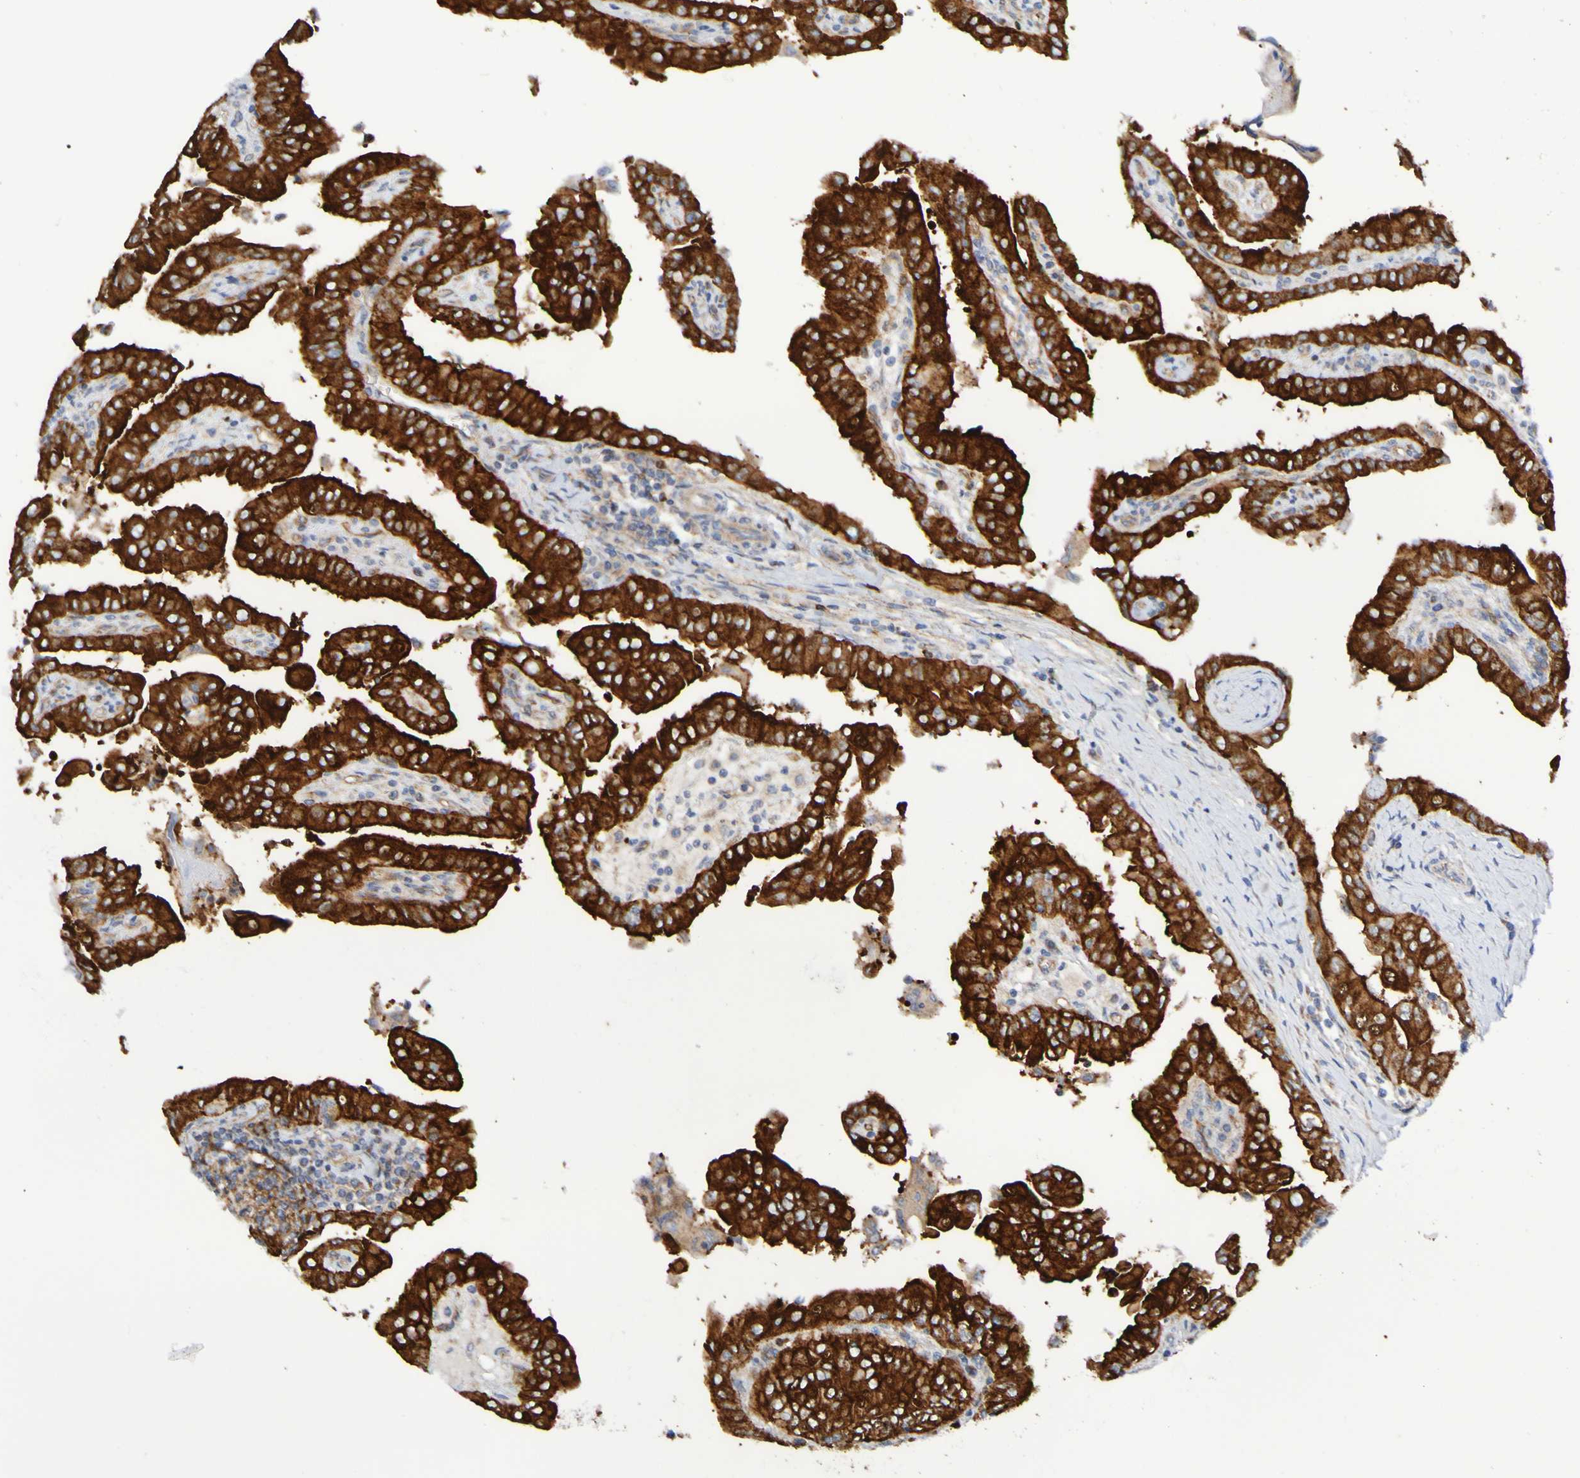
{"staining": {"intensity": "strong", "quantity": ">75%", "location": "cytoplasmic/membranous"}, "tissue": "thyroid cancer", "cell_type": "Tumor cells", "image_type": "cancer", "snomed": [{"axis": "morphology", "description": "Papillary adenocarcinoma, NOS"}, {"axis": "topography", "description": "Thyroid gland"}], "caption": "A brown stain labels strong cytoplasmic/membranous expression of a protein in thyroid cancer (papillary adenocarcinoma) tumor cells.", "gene": "GJB1", "patient": {"sex": "male", "age": 33}}